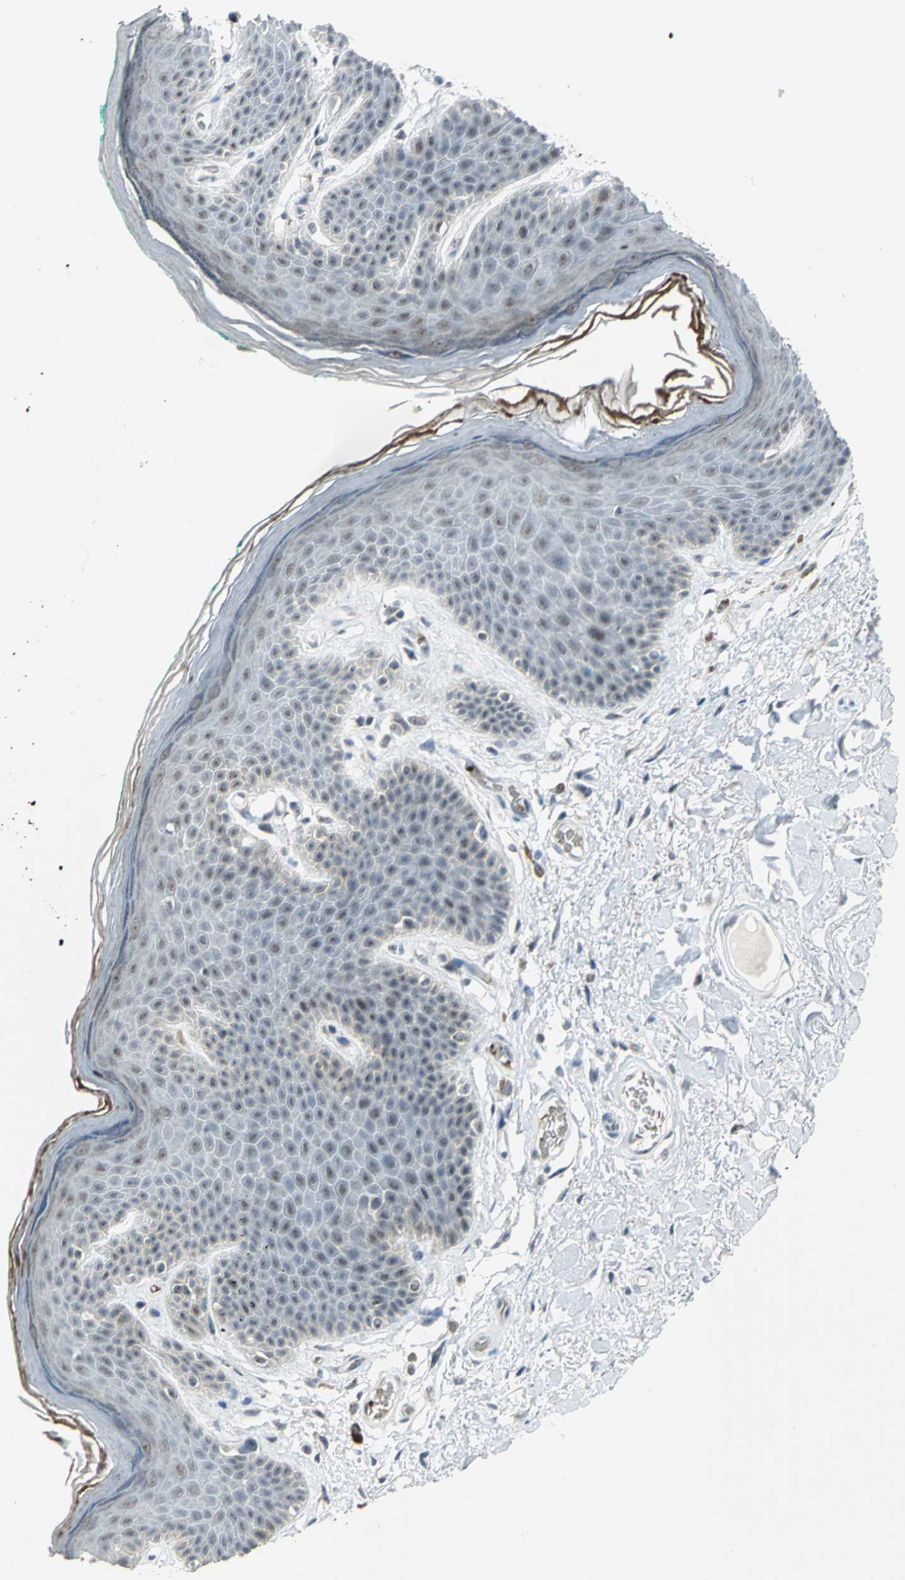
{"staining": {"intensity": "moderate", "quantity": "25%-75%", "location": "nuclear"}, "tissue": "skin", "cell_type": "Epidermal cells", "image_type": "normal", "snomed": [{"axis": "morphology", "description": "Normal tissue, NOS"}, {"axis": "topography", "description": "Anal"}], "caption": "IHC photomicrograph of unremarkable skin: human skin stained using IHC demonstrates medium levels of moderate protein expression localized specifically in the nuclear of epidermal cells, appearing as a nuclear brown color.", "gene": "GLI3", "patient": {"sex": "male", "age": 74}}